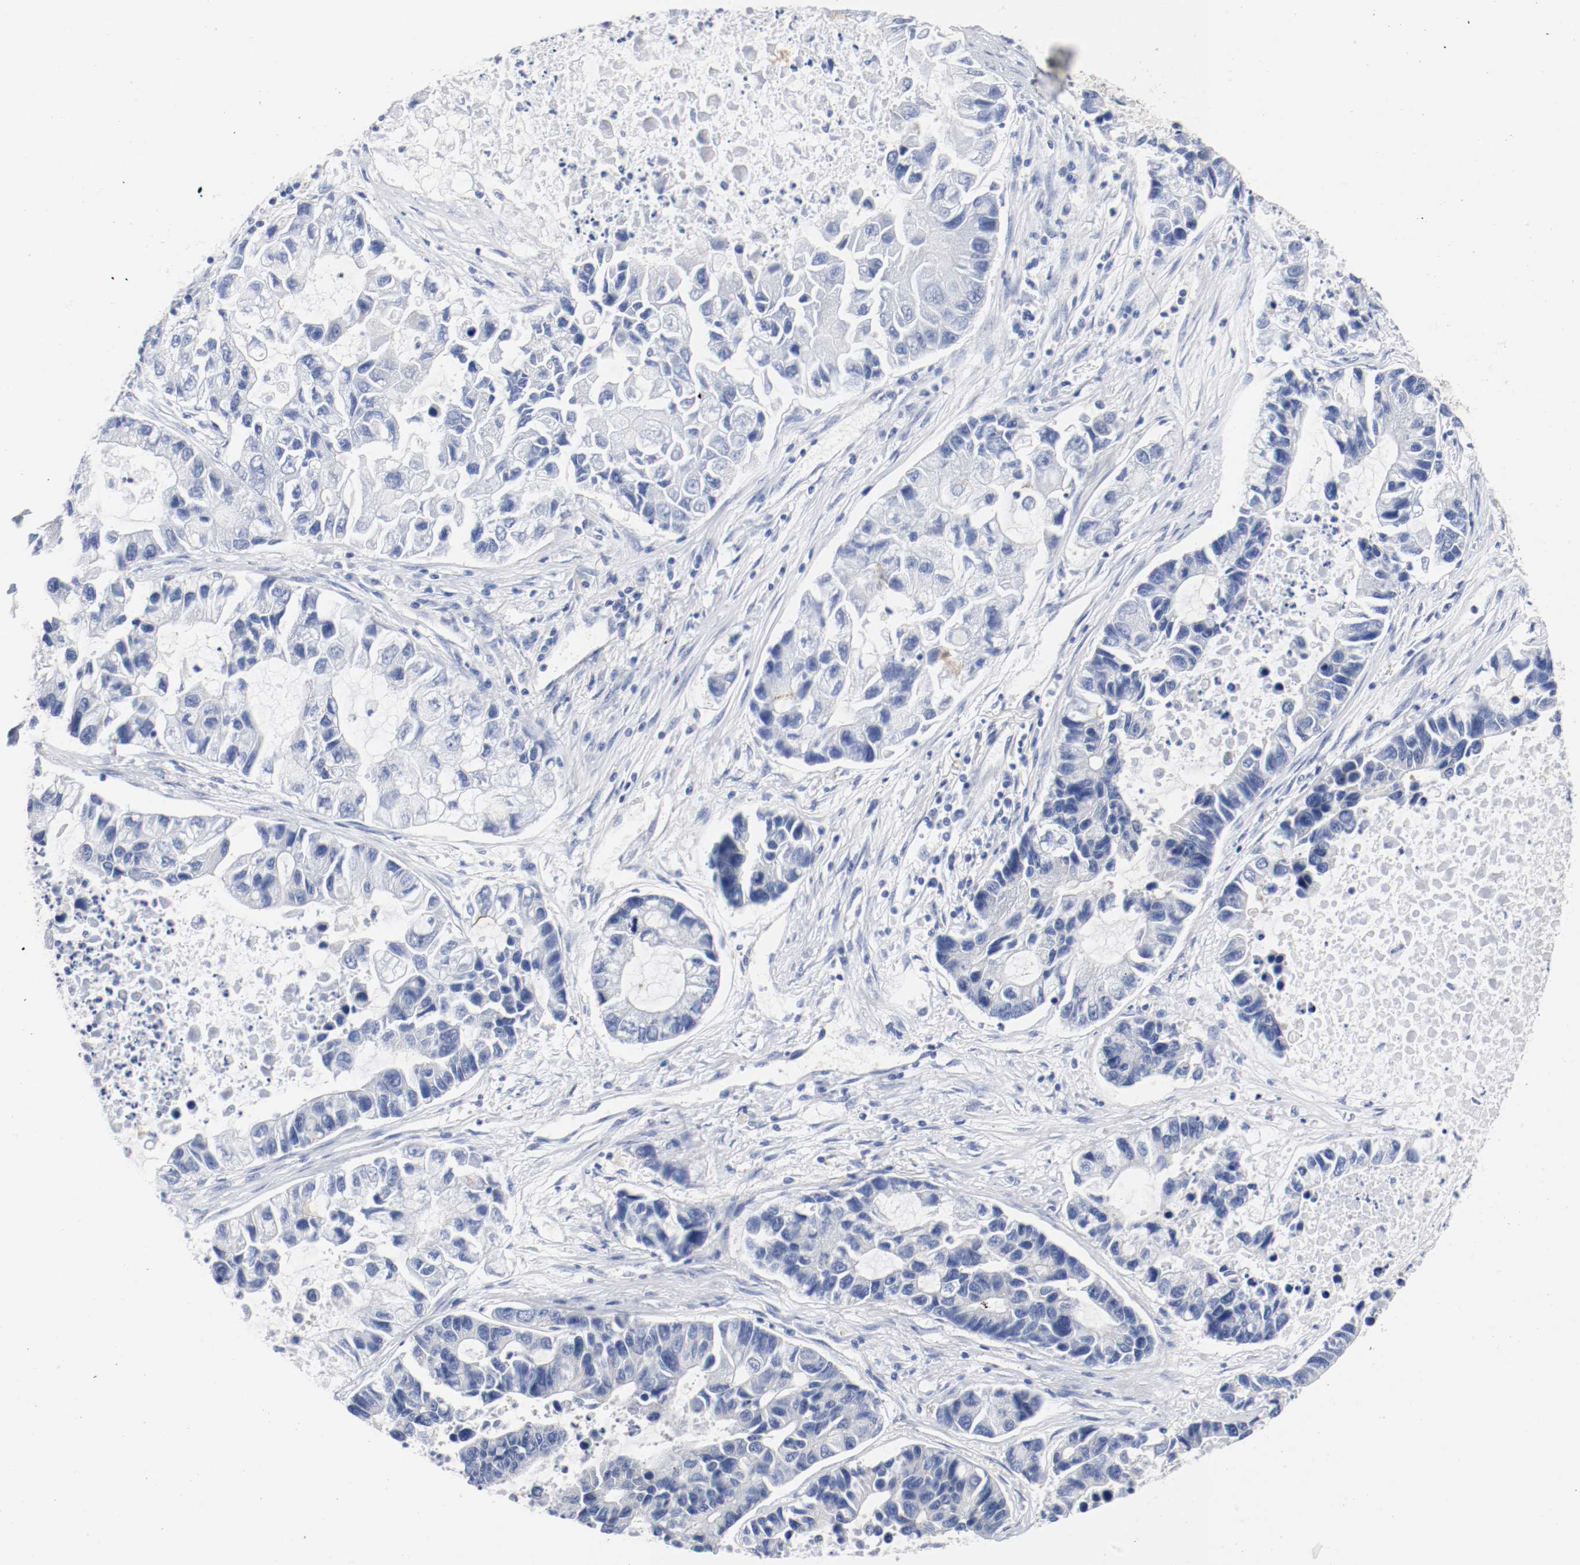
{"staining": {"intensity": "negative", "quantity": "none", "location": "none"}, "tissue": "lung cancer", "cell_type": "Tumor cells", "image_type": "cancer", "snomed": [{"axis": "morphology", "description": "Adenocarcinoma, NOS"}, {"axis": "topography", "description": "Lung"}], "caption": "Histopathology image shows no significant protein positivity in tumor cells of adenocarcinoma (lung). The staining is performed using DAB (3,3'-diaminobenzidine) brown chromogen with nuclei counter-stained in using hematoxylin.", "gene": "HGS", "patient": {"sex": "female", "age": 51}}